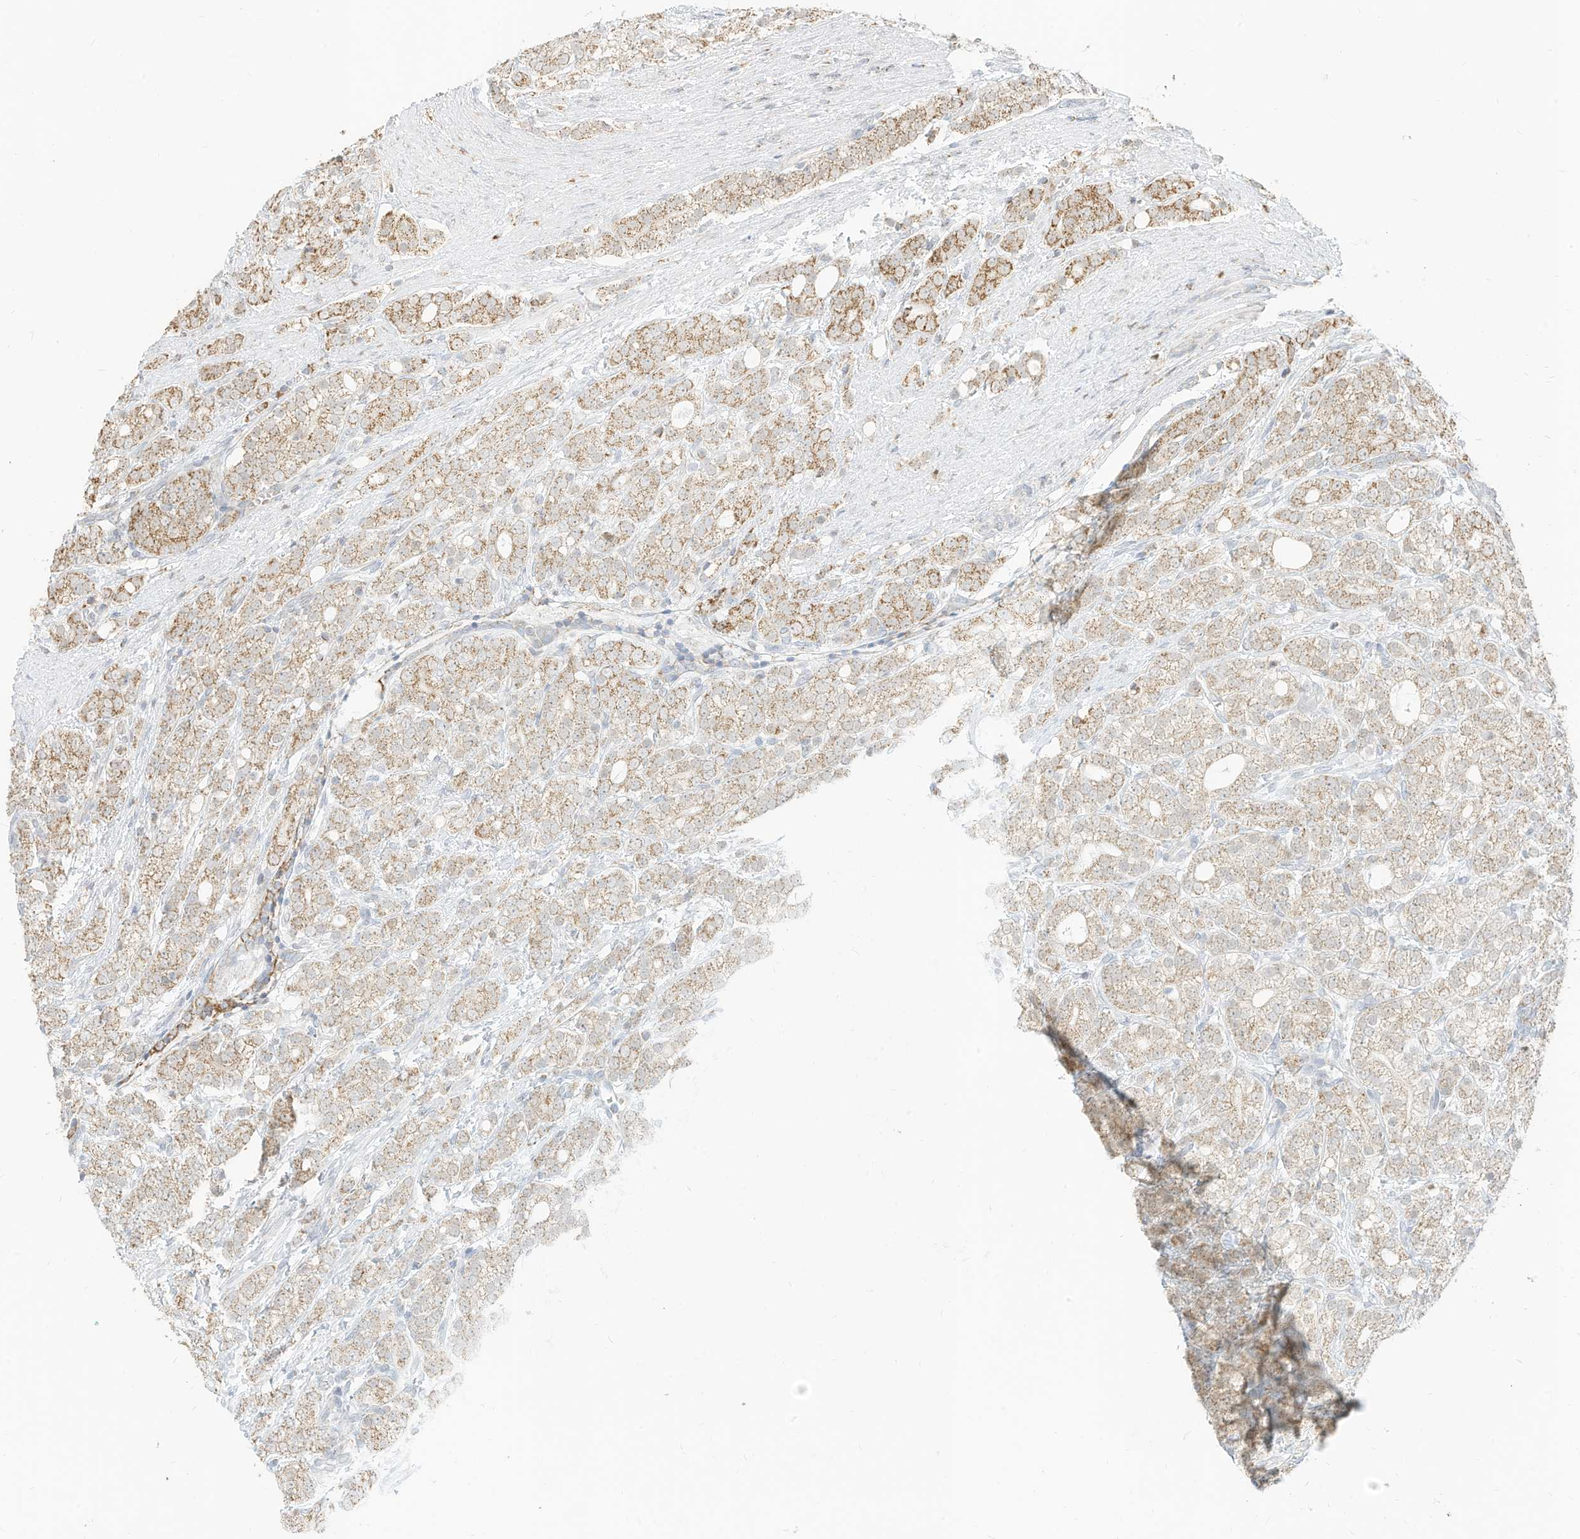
{"staining": {"intensity": "moderate", "quantity": ">75%", "location": "cytoplasmic/membranous"}, "tissue": "prostate cancer", "cell_type": "Tumor cells", "image_type": "cancer", "snomed": [{"axis": "morphology", "description": "Adenocarcinoma, High grade"}, {"axis": "topography", "description": "Prostate"}], "caption": "A medium amount of moderate cytoplasmic/membranous expression is identified in about >75% of tumor cells in prostate cancer tissue. (brown staining indicates protein expression, while blue staining denotes nuclei).", "gene": "MTUS2", "patient": {"sex": "male", "age": 57}}